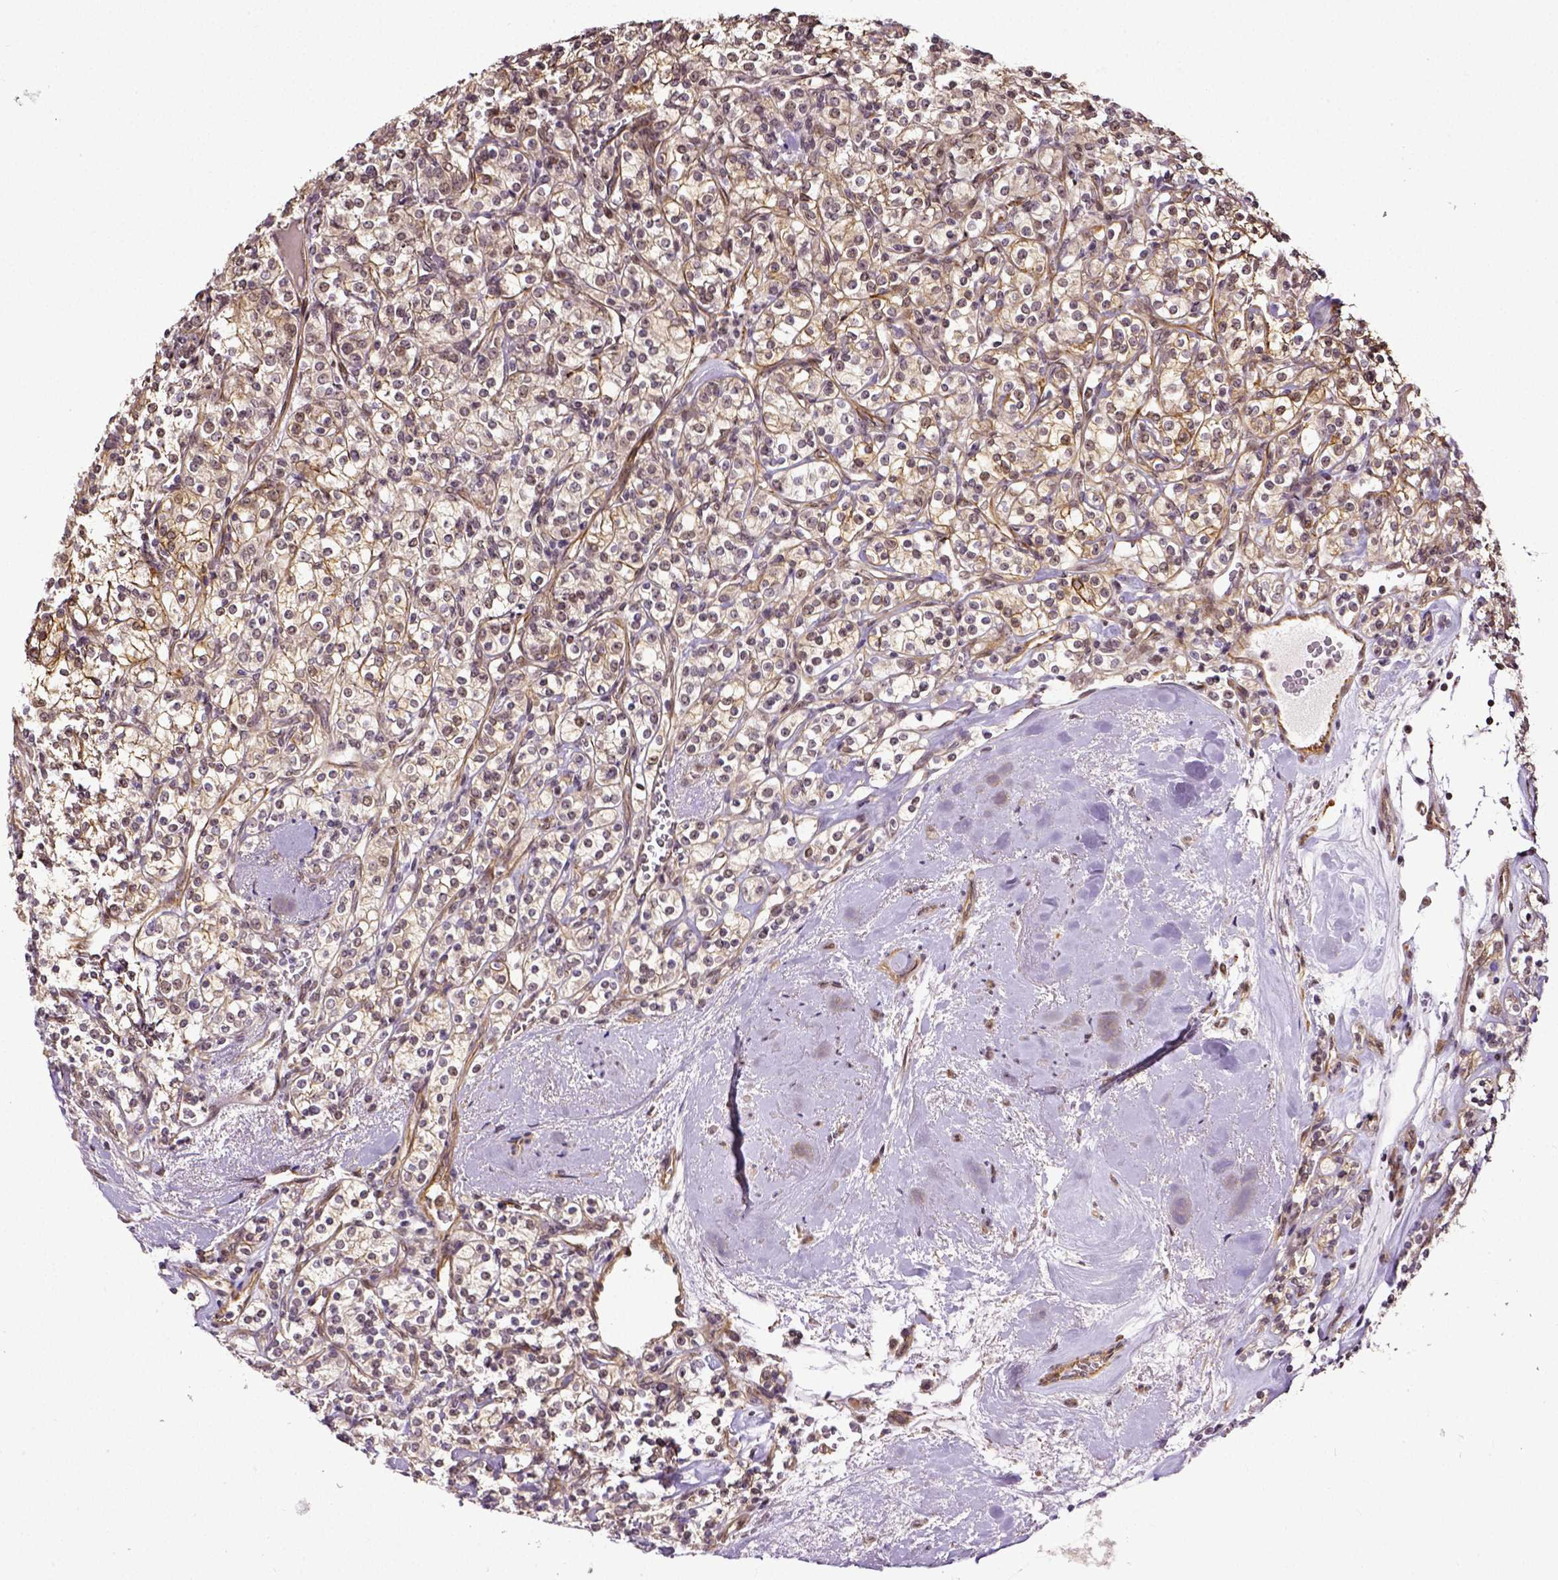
{"staining": {"intensity": "weak", "quantity": ">75%", "location": "cytoplasmic/membranous"}, "tissue": "renal cancer", "cell_type": "Tumor cells", "image_type": "cancer", "snomed": [{"axis": "morphology", "description": "Adenocarcinoma, NOS"}, {"axis": "topography", "description": "Kidney"}], "caption": "An image showing weak cytoplasmic/membranous staining in about >75% of tumor cells in adenocarcinoma (renal), as visualized by brown immunohistochemical staining.", "gene": "DICER1", "patient": {"sex": "male", "age": 77}}